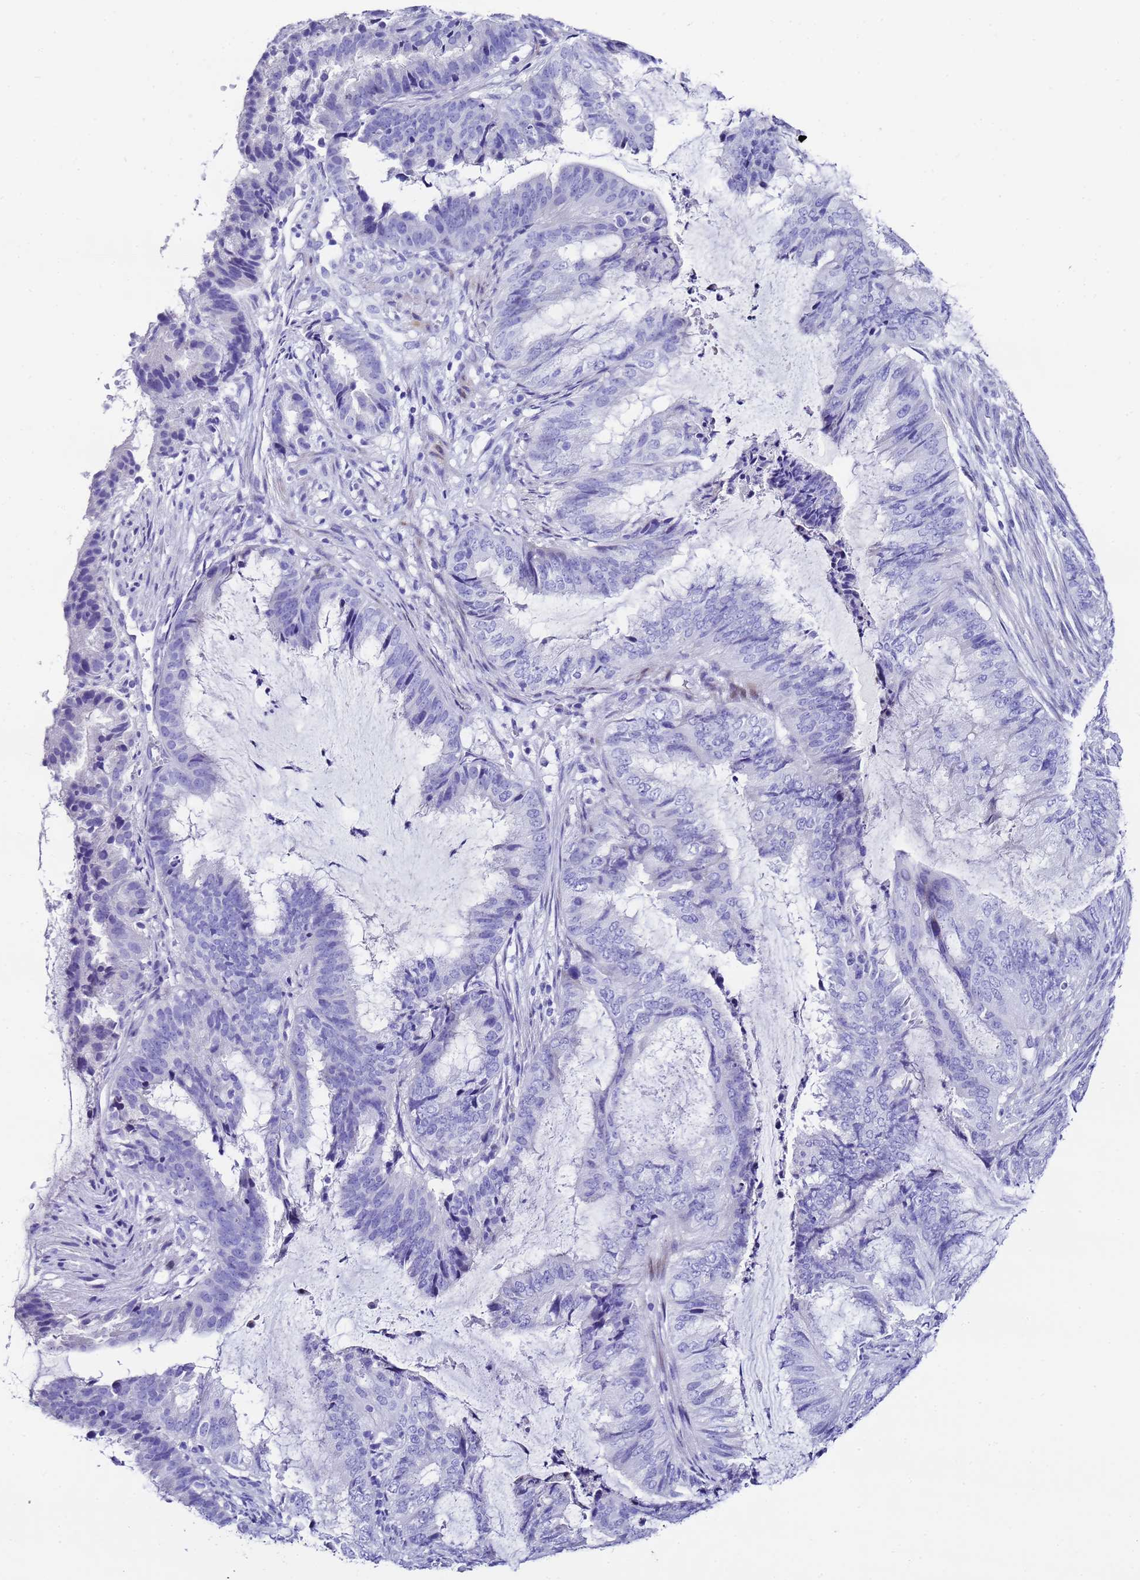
{"staining": {"intensity": "negative", "quantity": "none", "location": "none"}, "tissue": "endometrial cancer", "cell_type": "Tumor cells", "image_type": "cancer", "snomed": [{"axis": "morphology", "description": "Adenocarcinoma, NOS"}, {"axis": "topography", "description": "Endometrium"}], "caption": "IHC of endometrial cancer (adenocarcinoma) reveals no expression in tumor cells. (Stains: DAB (3,3'-diaminobenzidine) IHC with hematoxylin counter stain, Microscopy: brightfield microscopy at high magnification).", "gene": "UGT2B10", "patient": {"sex": "female", "age": 51}}